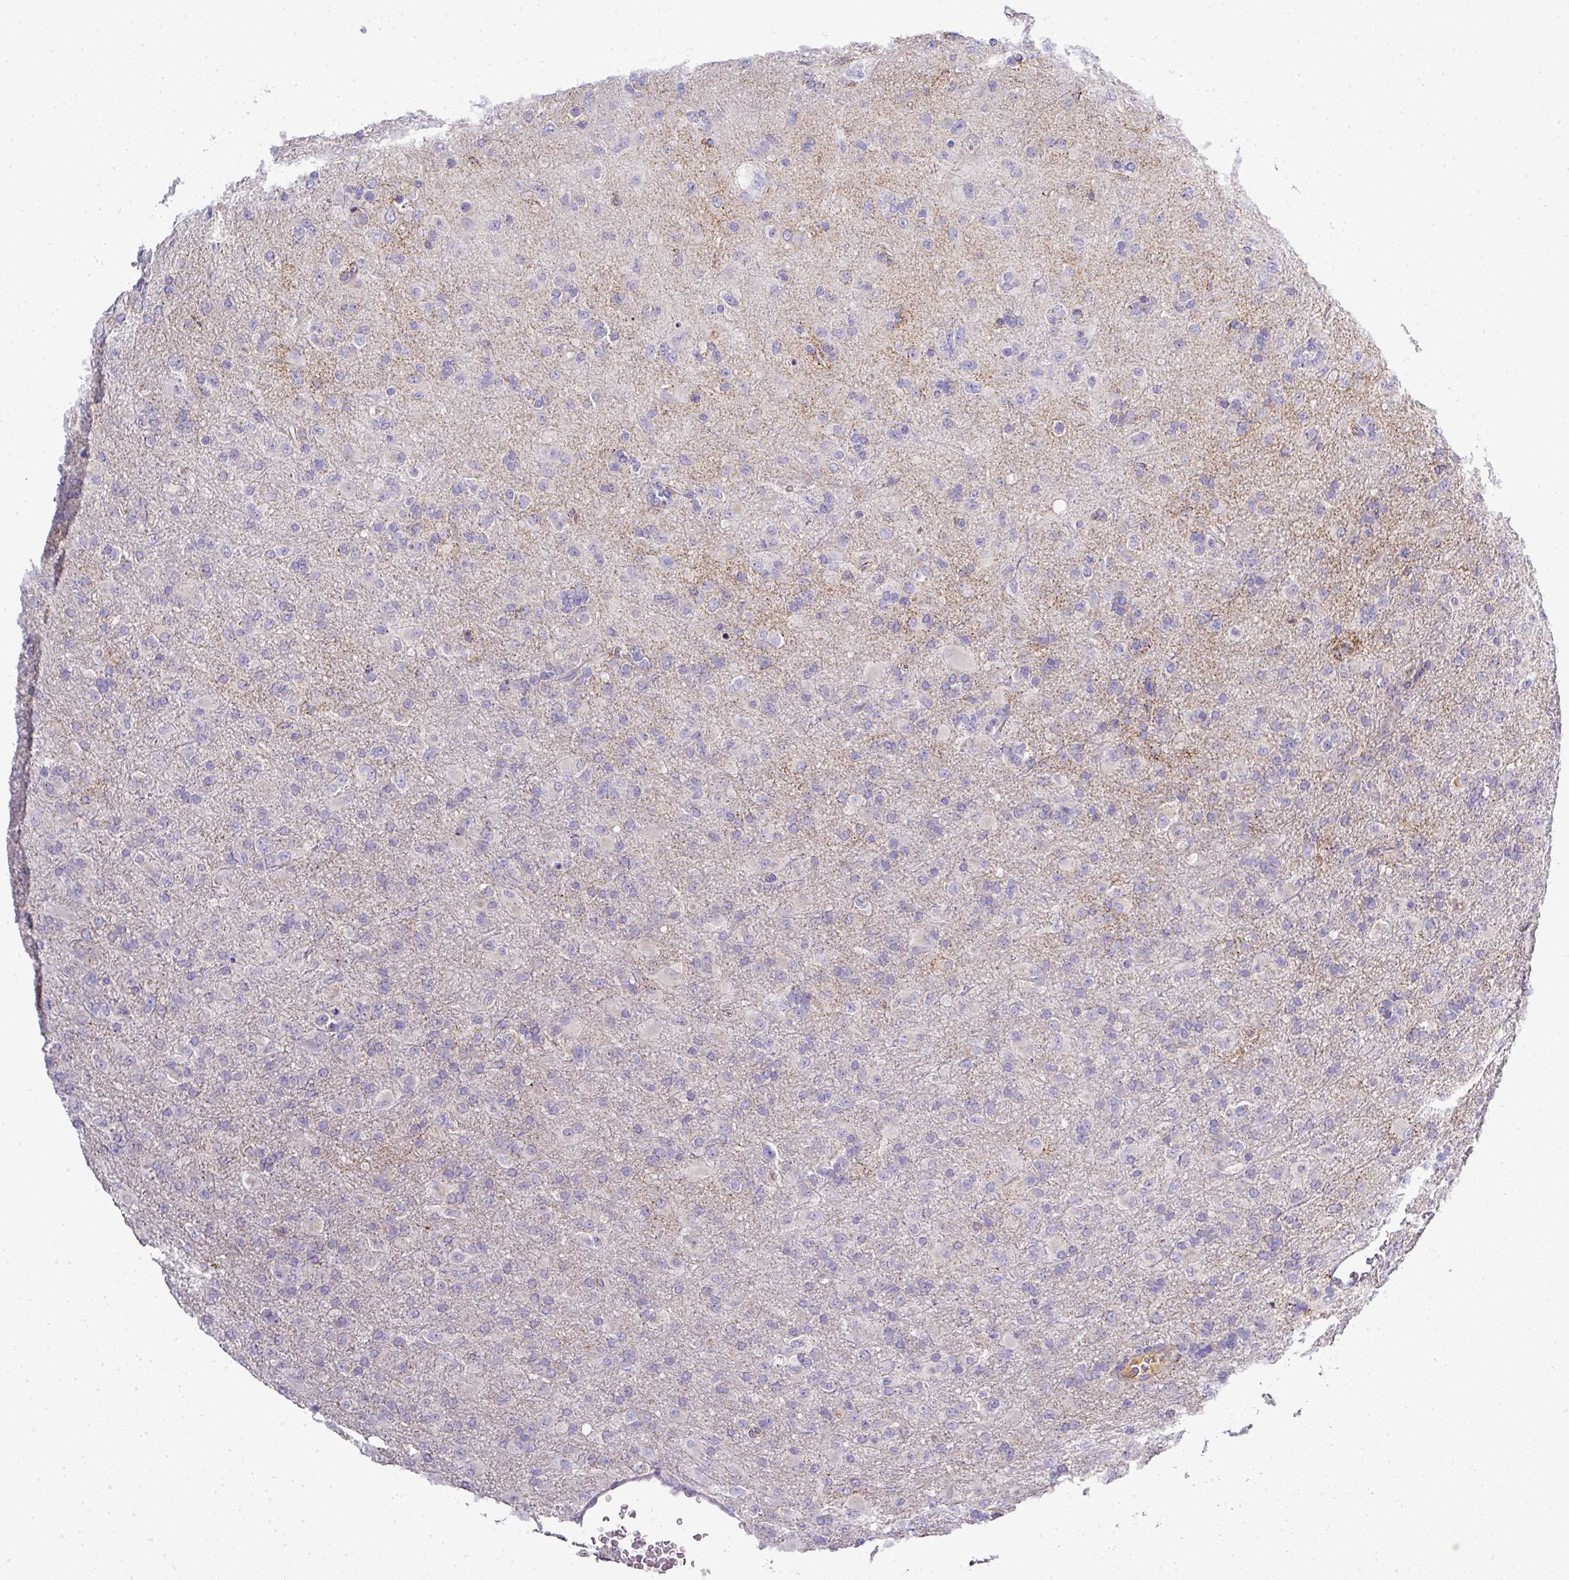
{"staining": {"intensity": "negative", "quantity": "none", "location": "none"}, "tissue": "glioma", "cell_type": "Tumor cells", "image_type": "cancer", "snomed": [{"axis": "morphology", "description": "Glioma, malignant, Low grade"}, {"axis": "topography", "description": "Brain"}], "caption": "The immunohistochemistry photomicrograph has no significant positivity in tumor cells of low-grade glioma (malignant) tissue.", "gene": "CAB39L", "patient": {"sex": "male", "age": 65}}